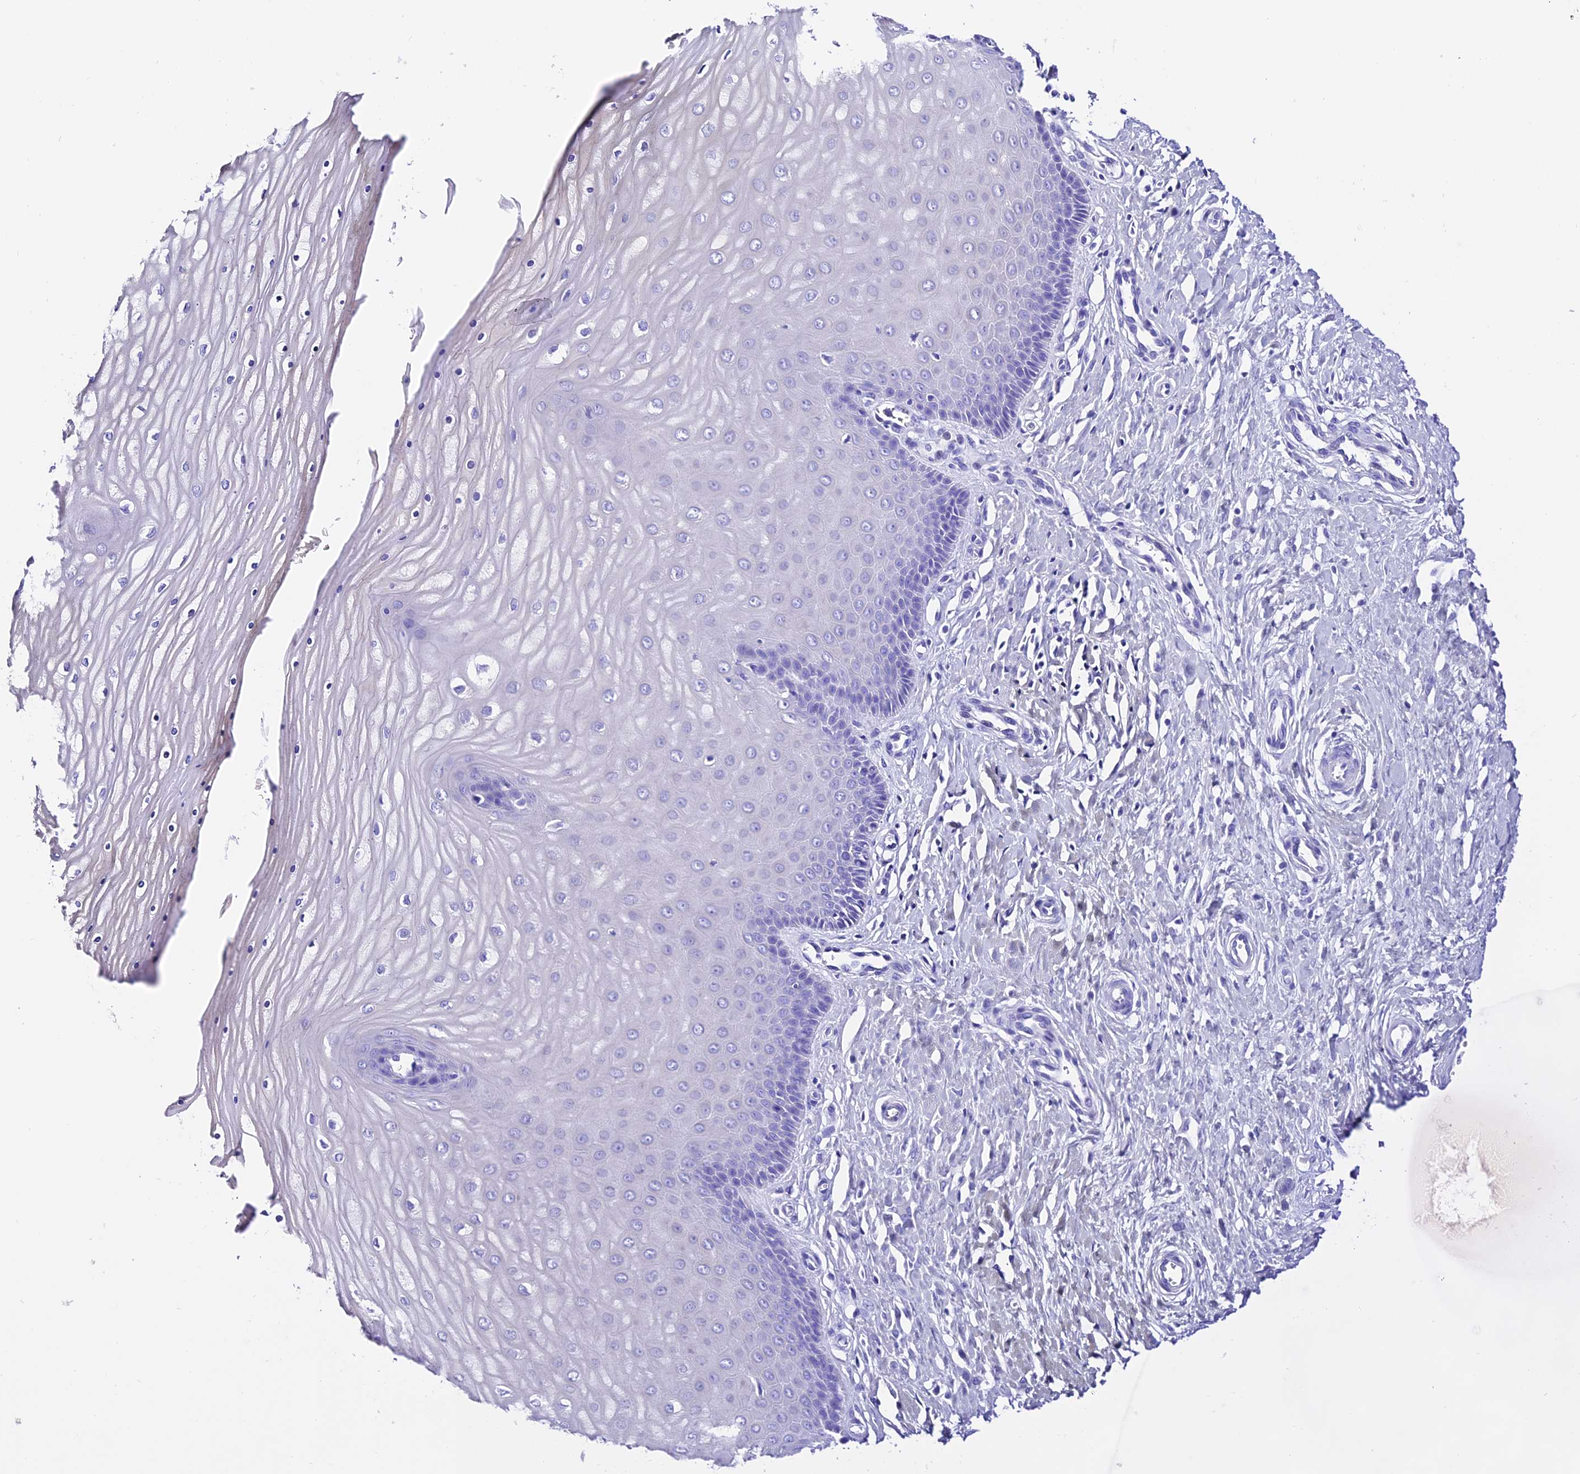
{"staining": {"intensity": "negative", "quantity": "none", "location": "none"}, "tissue": "cervix", "cell_type": "Squamous epithelial cells", "image_type": "normal", "snomed": [{"axis": "morphology", "description": "Normal tissue, NOS"}, {"axis": "topography", "description": "Cervix"}], "caption": "Protein analysis of normal cervix demonstrates no significant staining in squamous epithelial cells.", "gene": "TRMT44", "patient": {"sex": "female", "age": 55}}